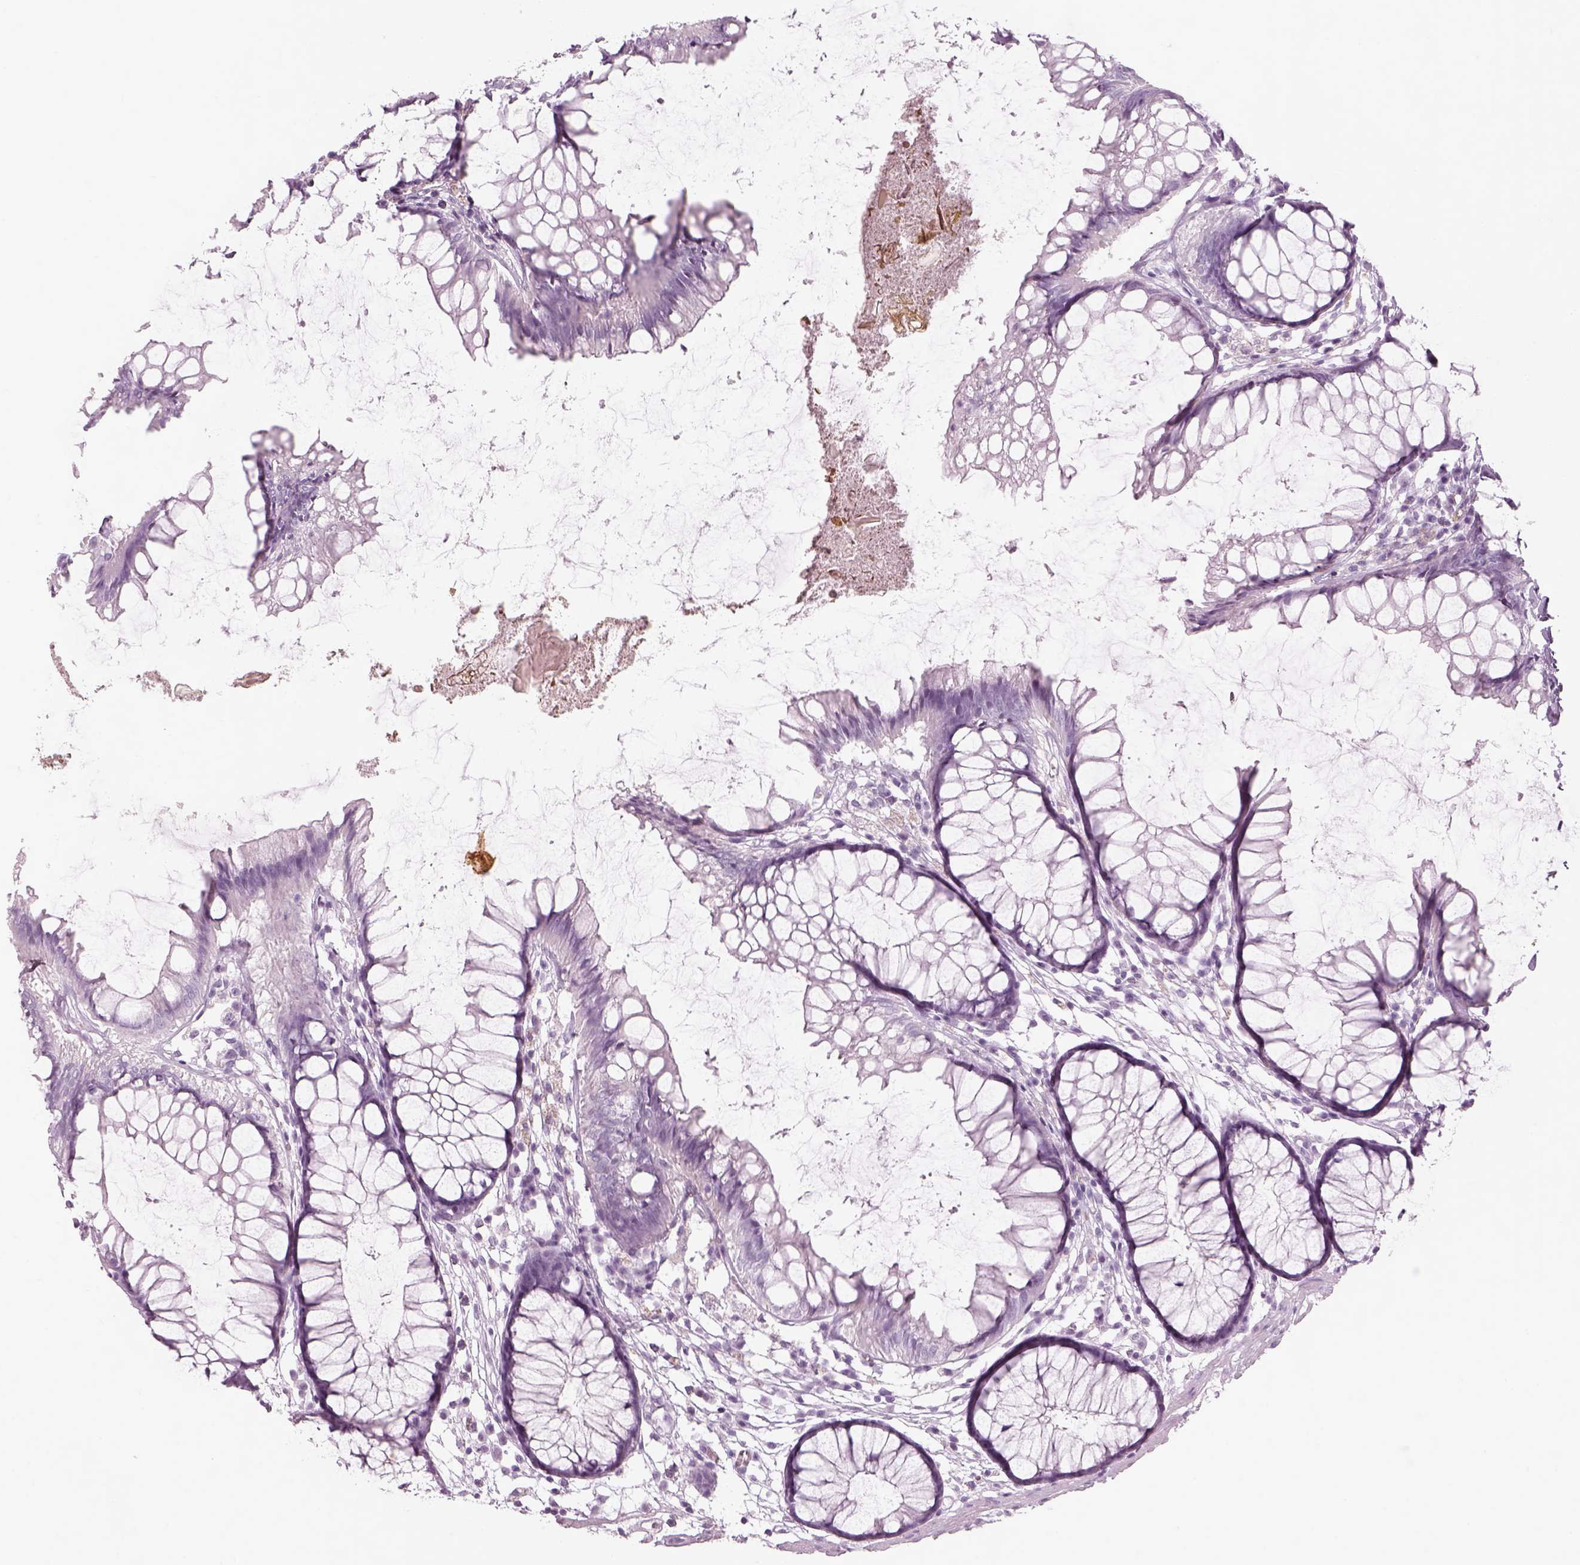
{"staining": {"intensity": "negative", "quantity": "none", "location": "none"}, "tissue": "colon", "cell_type": "Endothelial cells", "image_type": "normal", "snomed": [{"axis": "morphology", "description": "Normal tissue, NOS"}, {"axis": "morphology", "description": "Adenocarcinoma, NOS"}, {"axis": "topography", "description": "Colon"}], "caption": "A micrograph of colon stained for a protein reveals no brown staining in endothelial cells.", "gene": "SAG", "patient": {"sex": "male", "age": 65}}